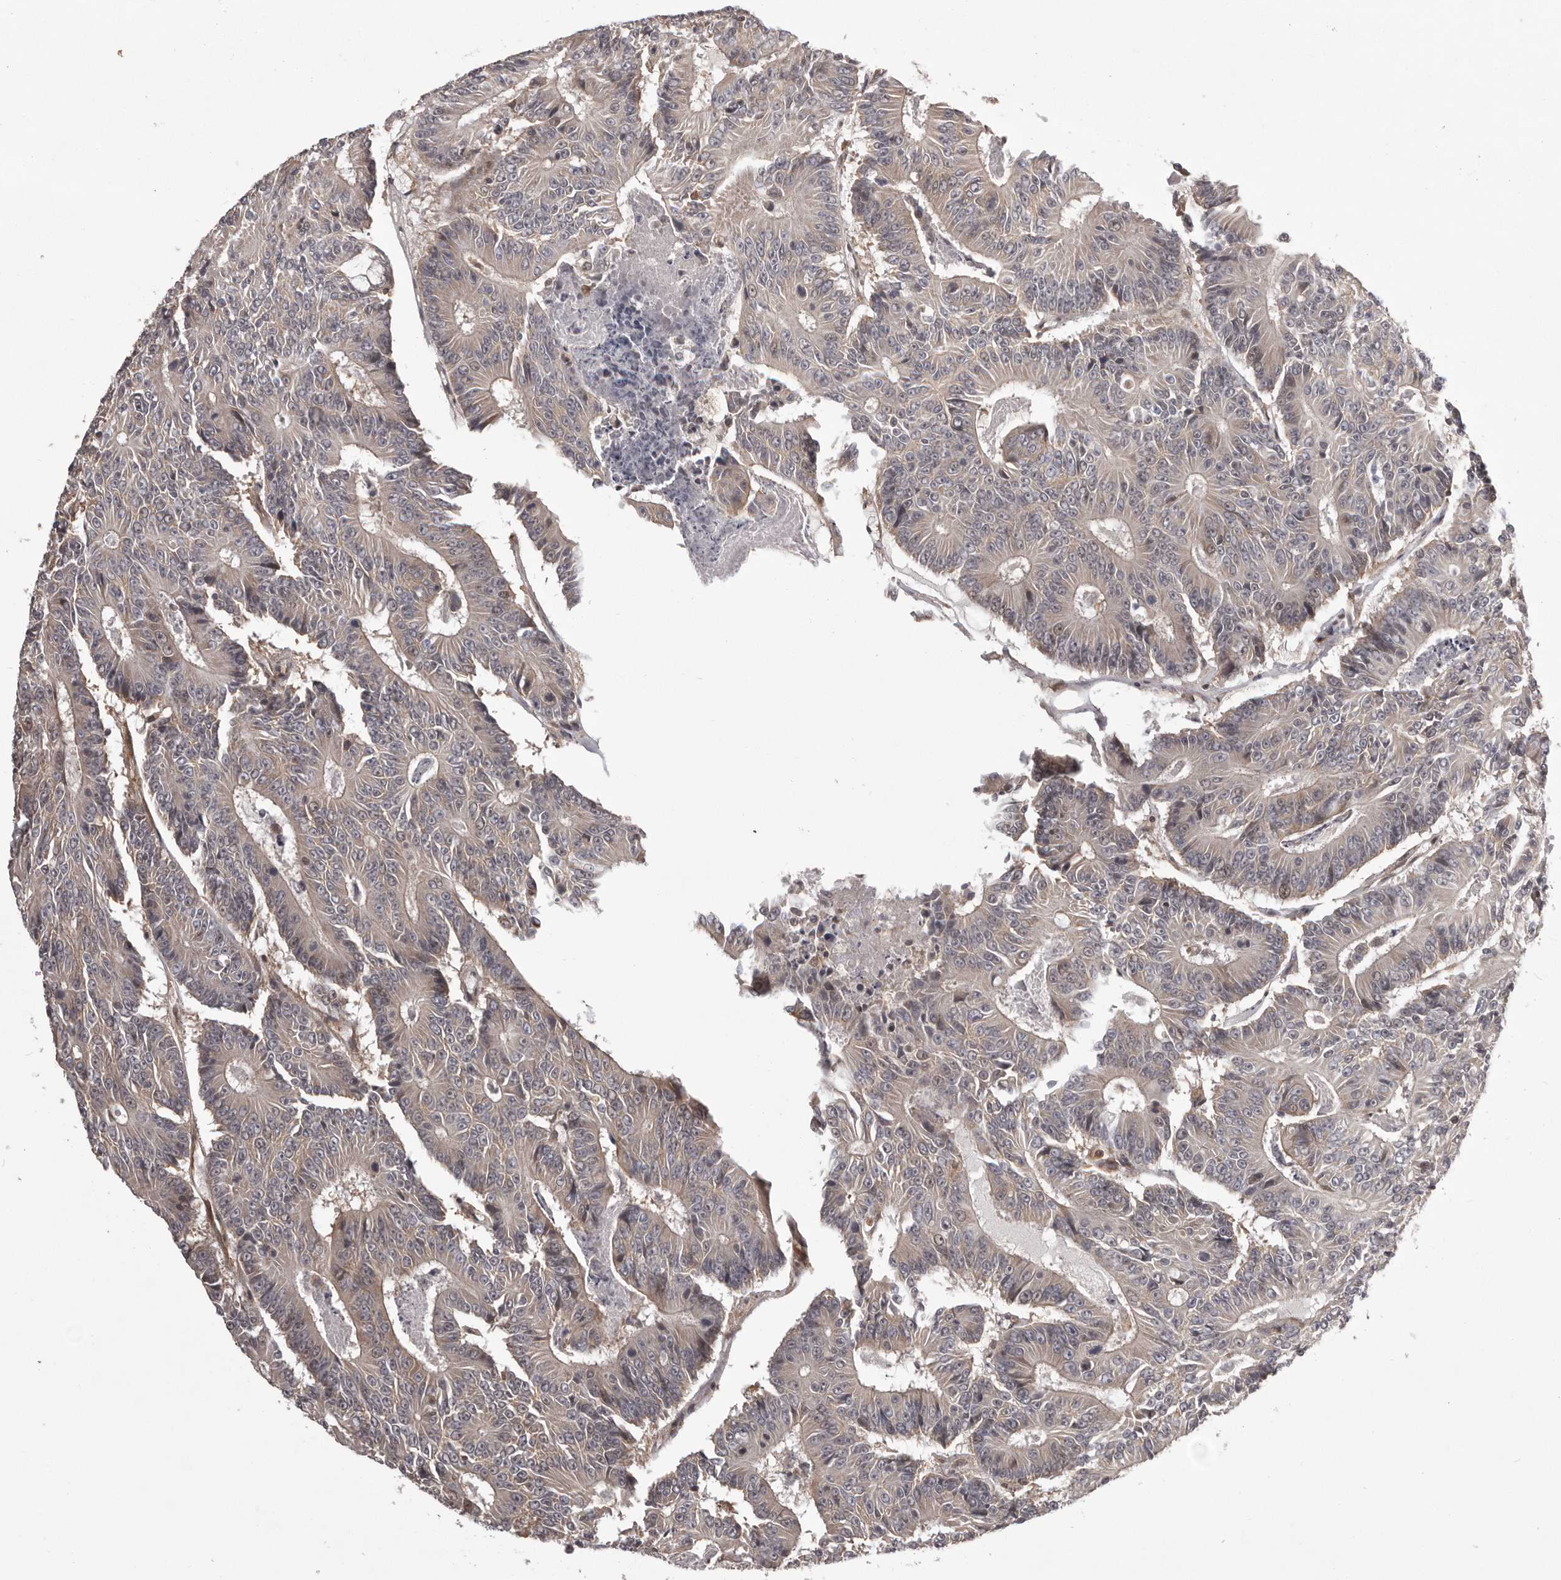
{"staining": {"intensity": "negative", "quantity": "none", "location": "none"}, "tissue": "colorectal cancer", "cell_type": "Tumor cells", "image_type": "cancer", "snomed": [{"axis": "morphology", "description": "Adenocarcinoma, NOS"}, {"axis": "topography", "description": "Colon"}], "caption": "An immunohistochemistry (IHC) micrograph of colorectal adenocarcinoma is shown. There is no staining in tumor cells of colorectal adenocarcinoma.", "gene": "NFKBIA", "patient": {"sex": "male", "age": 83}}